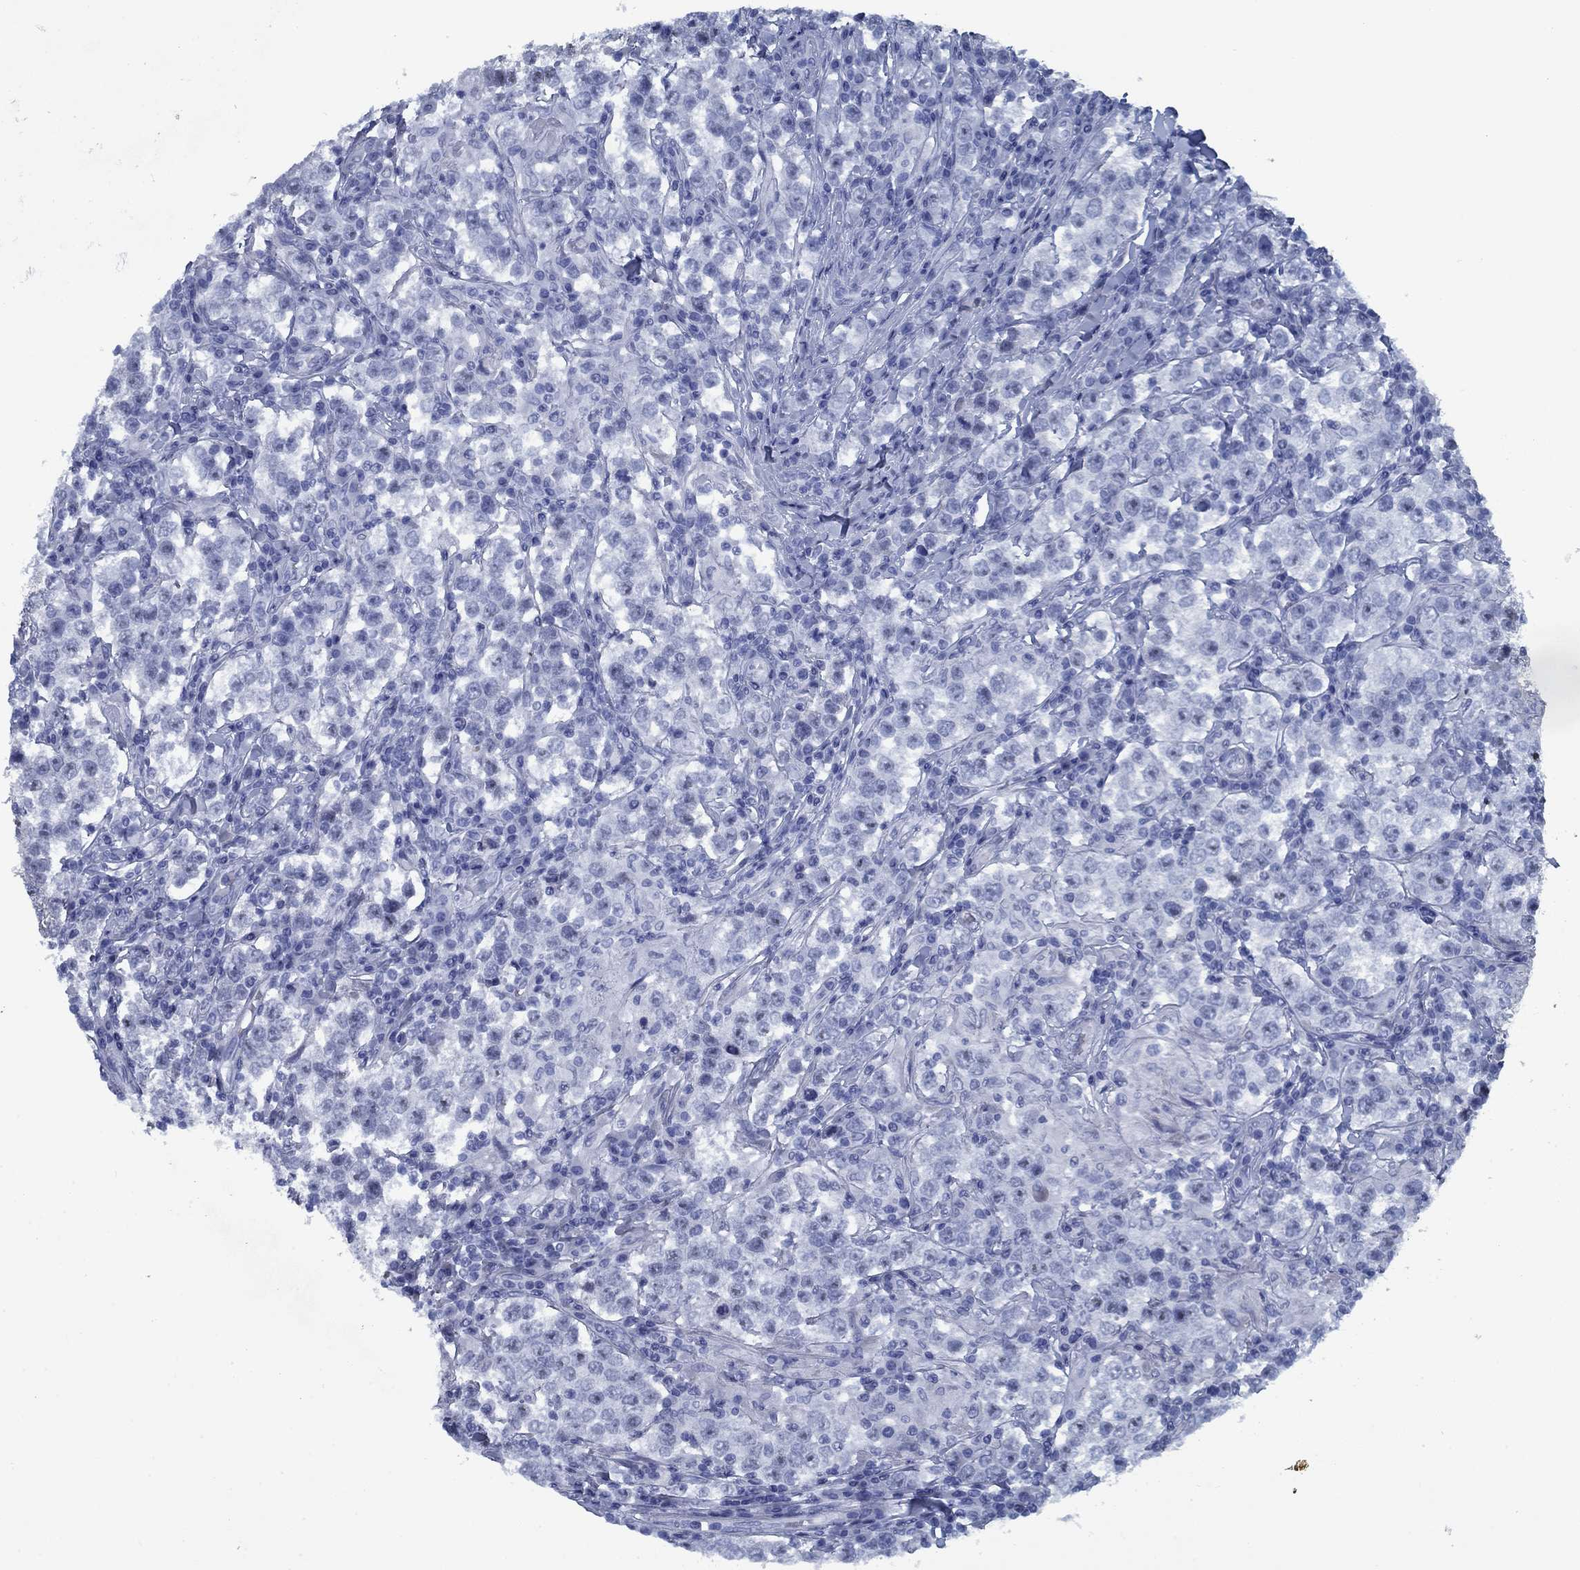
{"staining": {"intensity": "negative", "quantity": "none", "location": "none"}, "tissue": "testis cancer", "cell_type": "Tumor cells", "image_type": "cancer", "snomed": [{"axis": "morphology", "description": "Seminoma, NOS"}, {"axis": "morphology", "description": "Carcinoma, Embryonal, NOS"}, {"axis": "topography", "description": "Testis"}], "caption": "Tumor cells are negative for brown protein staining in testis embryonal carcinoma. (DAB IHC visualized using brightfield microscopy, high magnification).", "gene": "PNMA8A", "patient": {"sex": "male", "age": 41}}